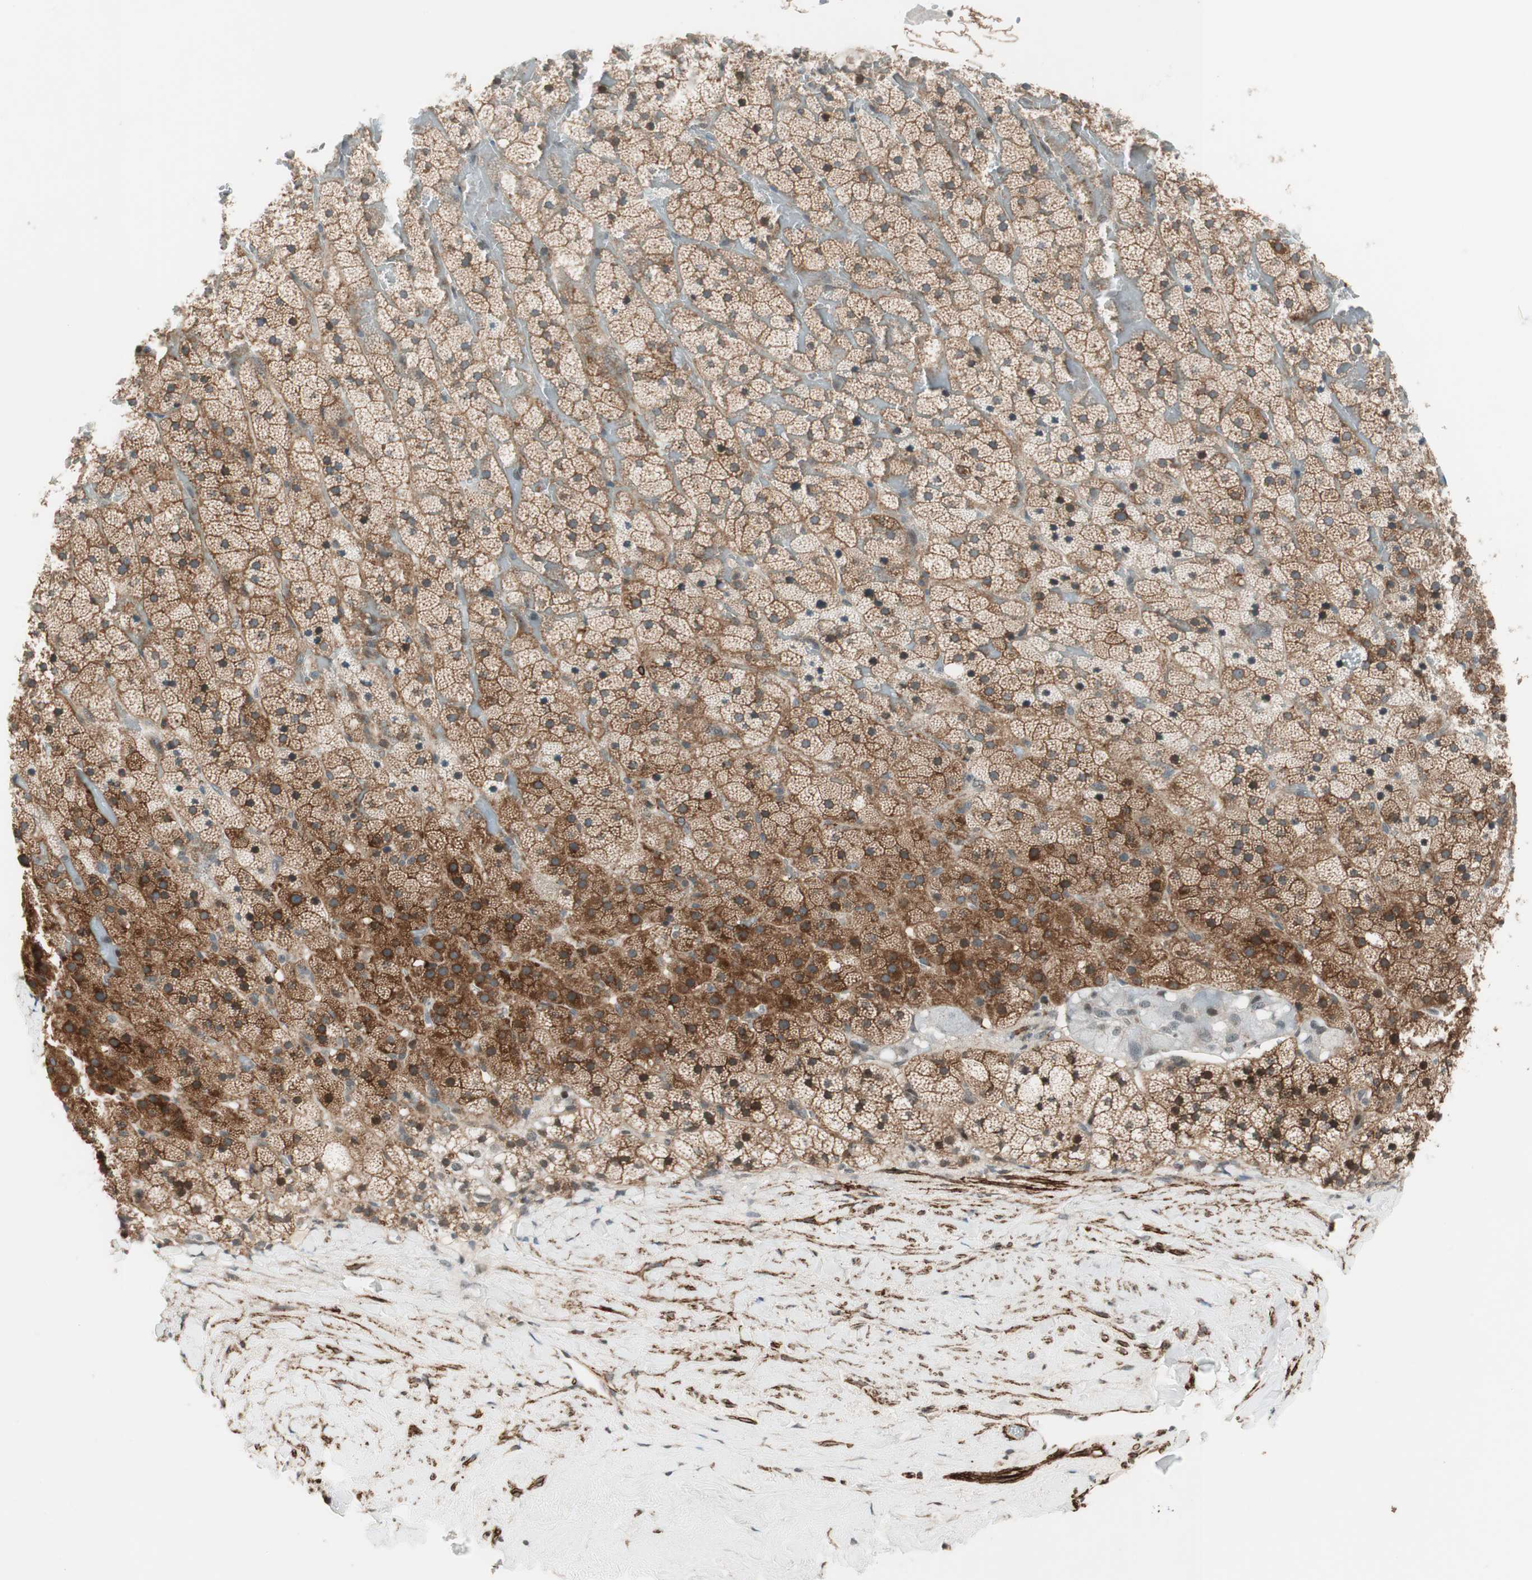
{"staining": {"intensity": "strong", "quantity": ">75%", "location": "cytoplasmic/membranous,nuclear"}, "tissue": "adrenal gland", "cell_type": "Glandular cells", "image_type": "normal", "snomed": [{"axis": "morphology", "description": "Normal tissue, NOS"}, {"axis": "topography", "description": "Adrenal gland"}], "caption": "Immunohistochemical staining of benign adrenal gland exhibits >75% levels of strong cytoplasmic/membranous,nuclear protein staining in approximately >75% of glandular cells. (IHC, brightfield microscopy, high magnification).", "gene": "CDK19", "patient": {"sex": "male", "age": 35}}